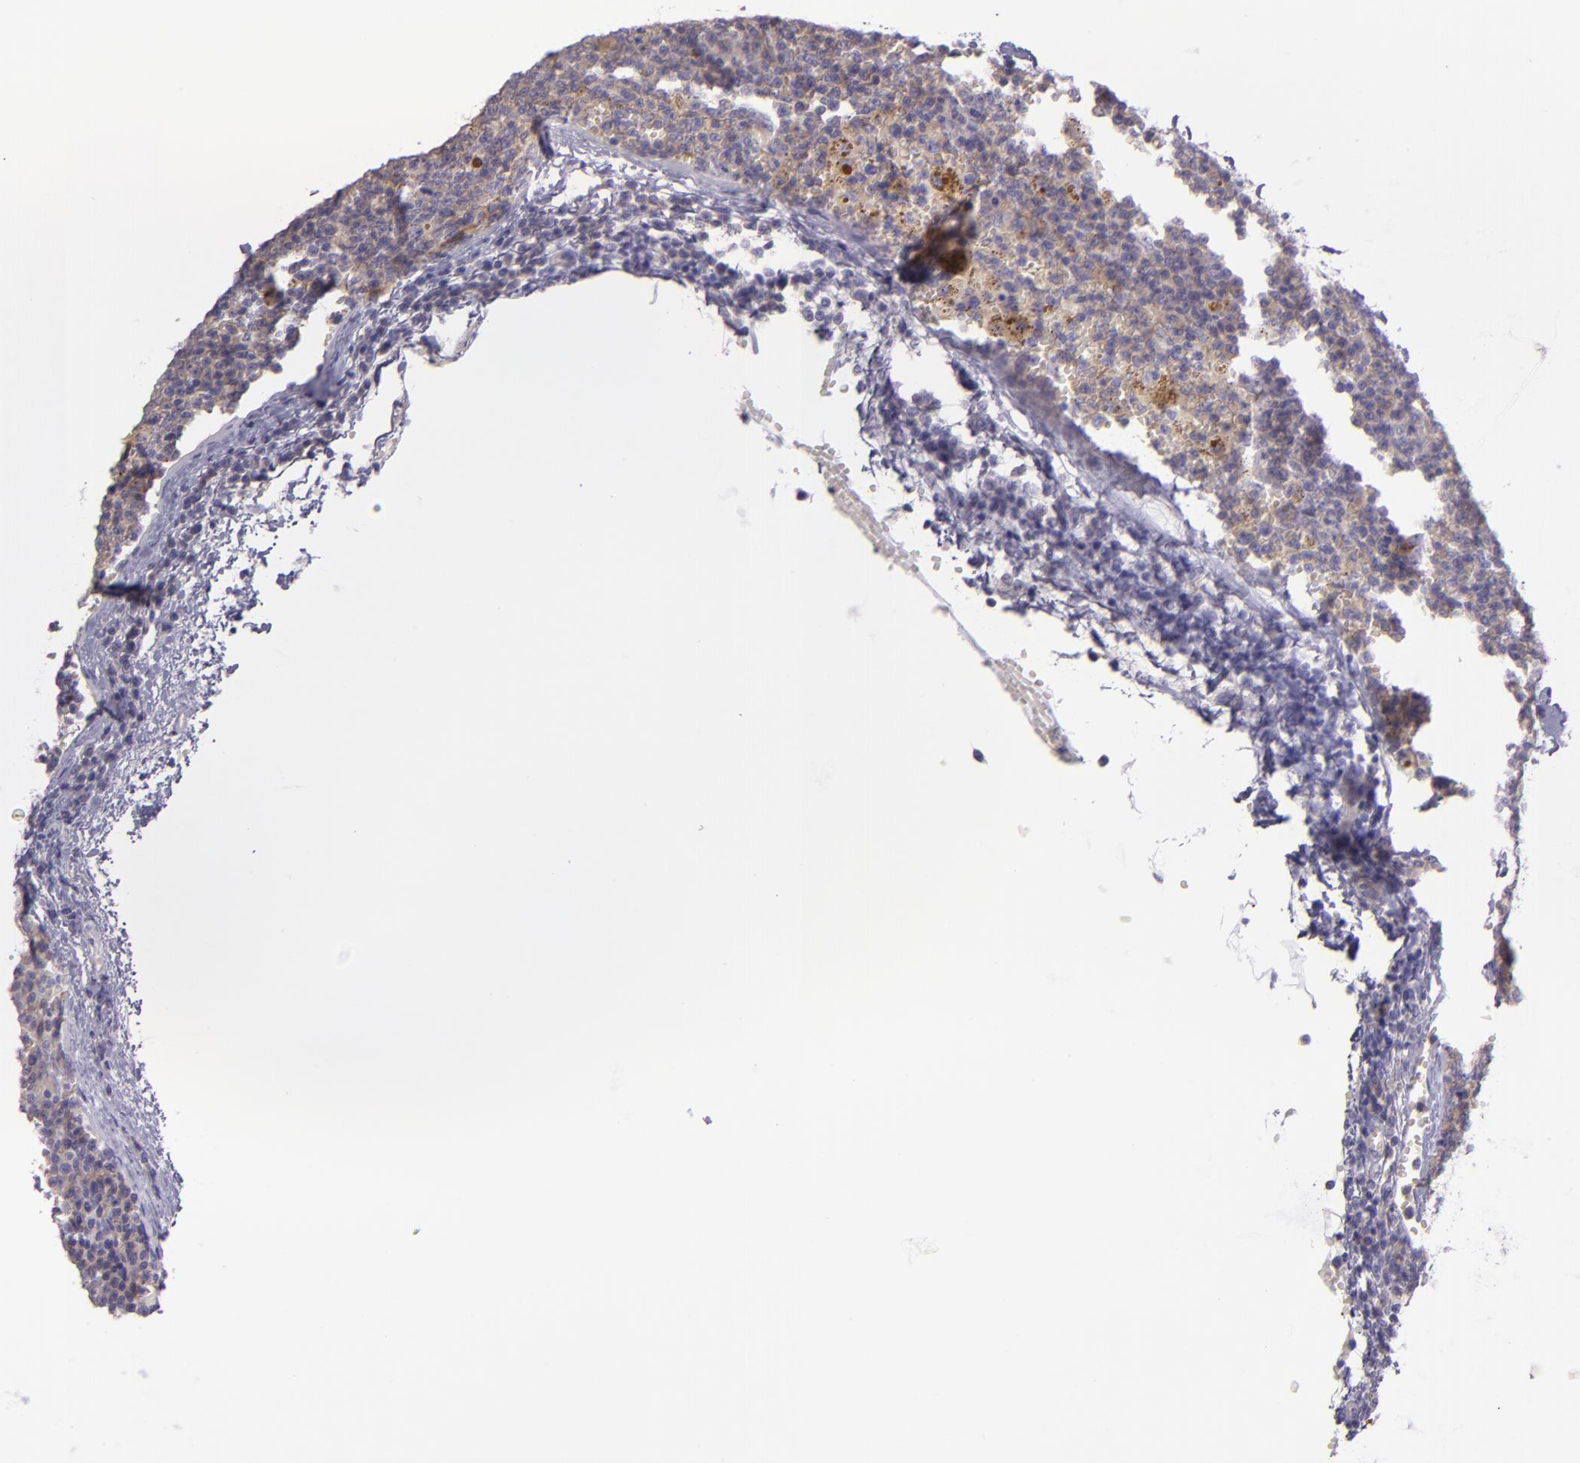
{"staining": {"intensity": "negative", "quantity": "none", "location": "none"}, "tissue": "lymphoma", "cell_type": "Tumor cells", "image_type": "cancer", "snomed": [{"axis": "morphology", "description": "Malignant lymphoma, non-Hodgkin's type, Low grade"}, {"axis": "topography", "description": "Lymph node"}], "caption": "A histopathology image of human low-grade malignant lymphoma, non-Hodgkin's type is negative for staining in tumor cells.", "gene": "ZC3H7B", "patient": {"sex": "male", "age": 50}}